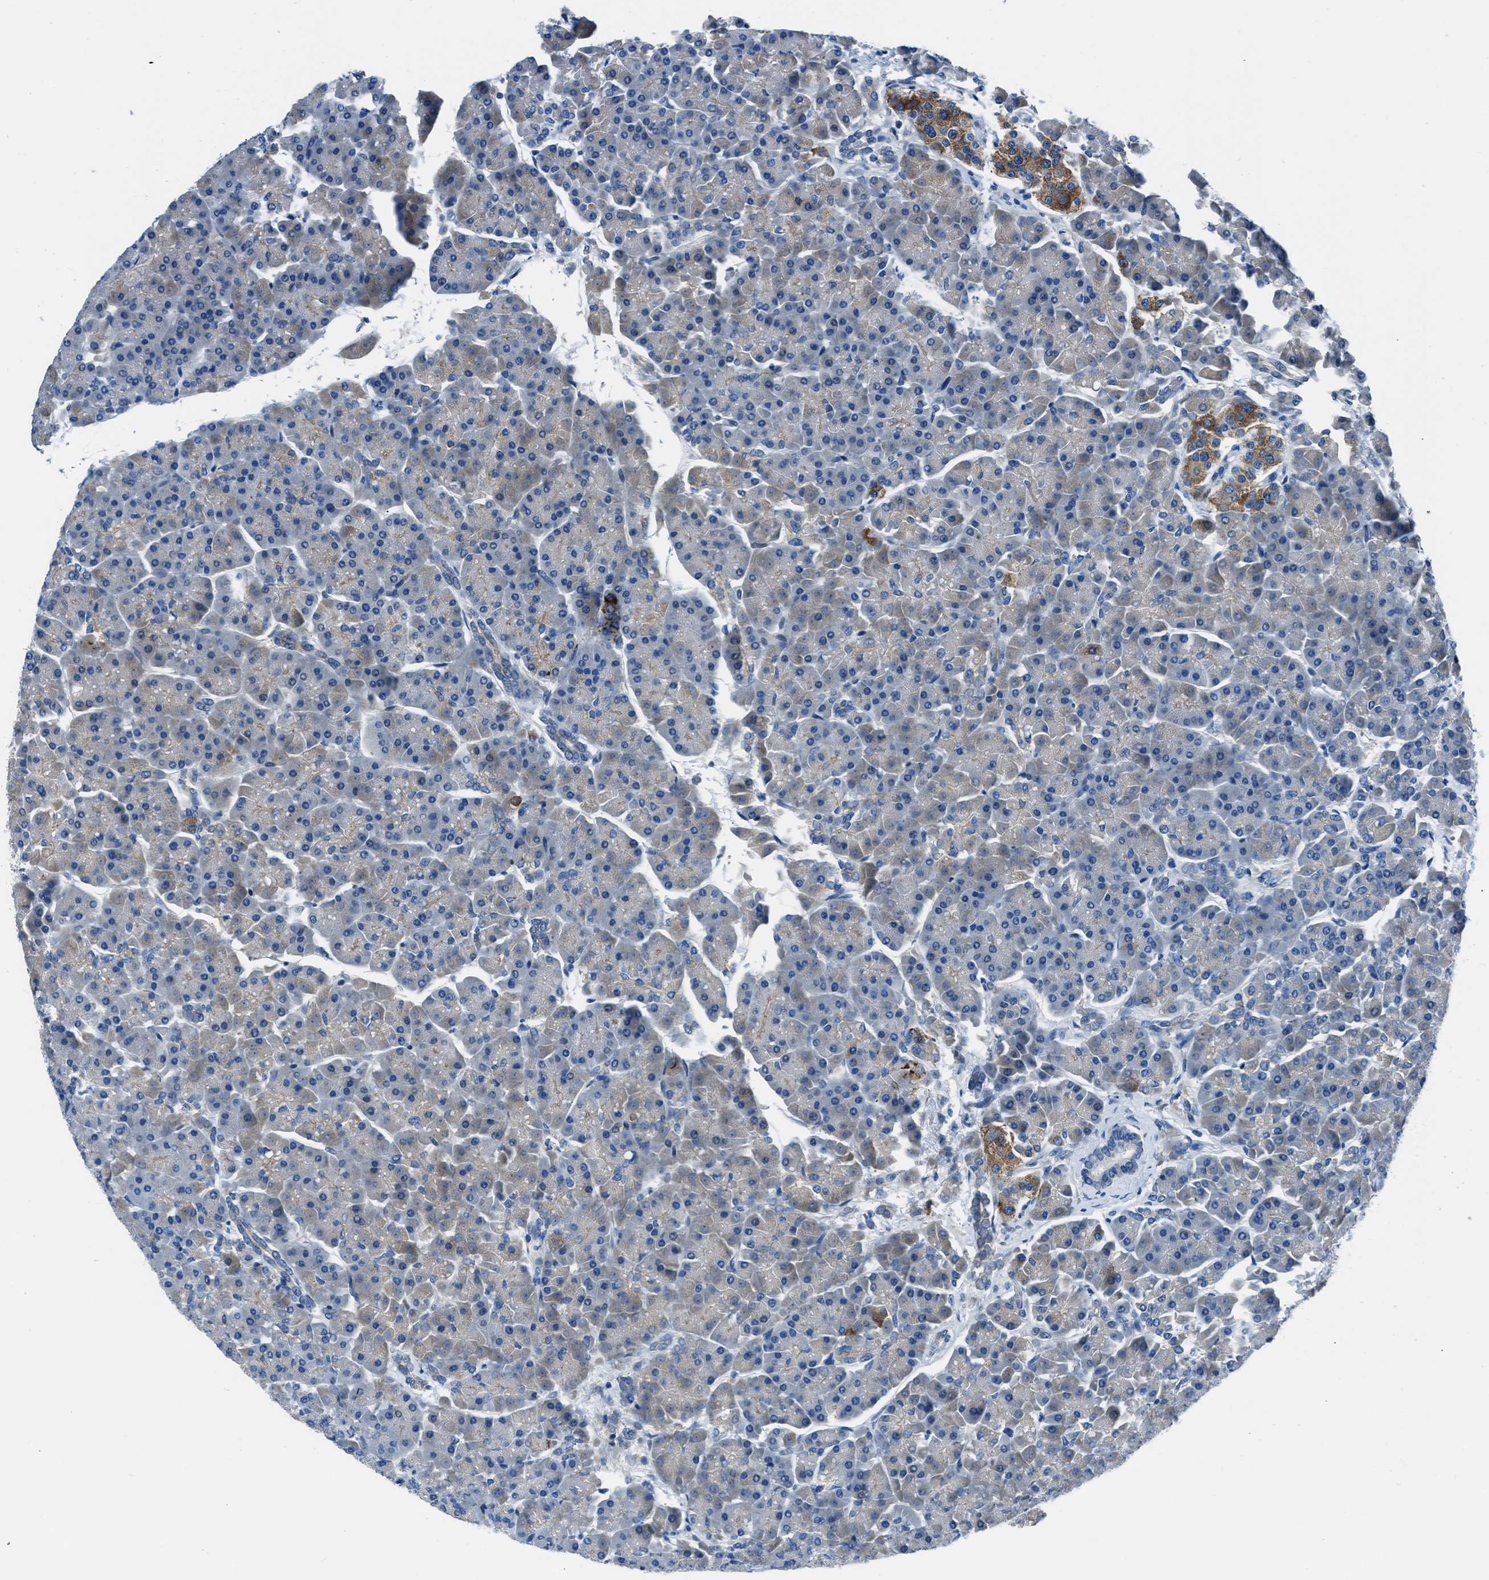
{"staining": {"intensity": "weak", "quantity": "<25%", "location": "cytoplasmic/membranous"}, "tissue": "pancreas", "cell_type": "Exocrine glandular cells", "image_type": "normal", "snomed": [{"axis": "morphology", "description": "Normal tissue, NOS"}, {"axis": "topography", "description": "Pancreas"}], "caption": "Protein analysis of benign pancreas shows no significant expression in exocrine glandular cells. The staining was performed using DAB (3,3'-diaminobenzidine) to visualize the protein expression in brown, while the nuclei were stained in blue with hematoxylin (Magnification: 20x).", "gene": "SLC38A6", "patient": {"sex": "female", "age": 70}}